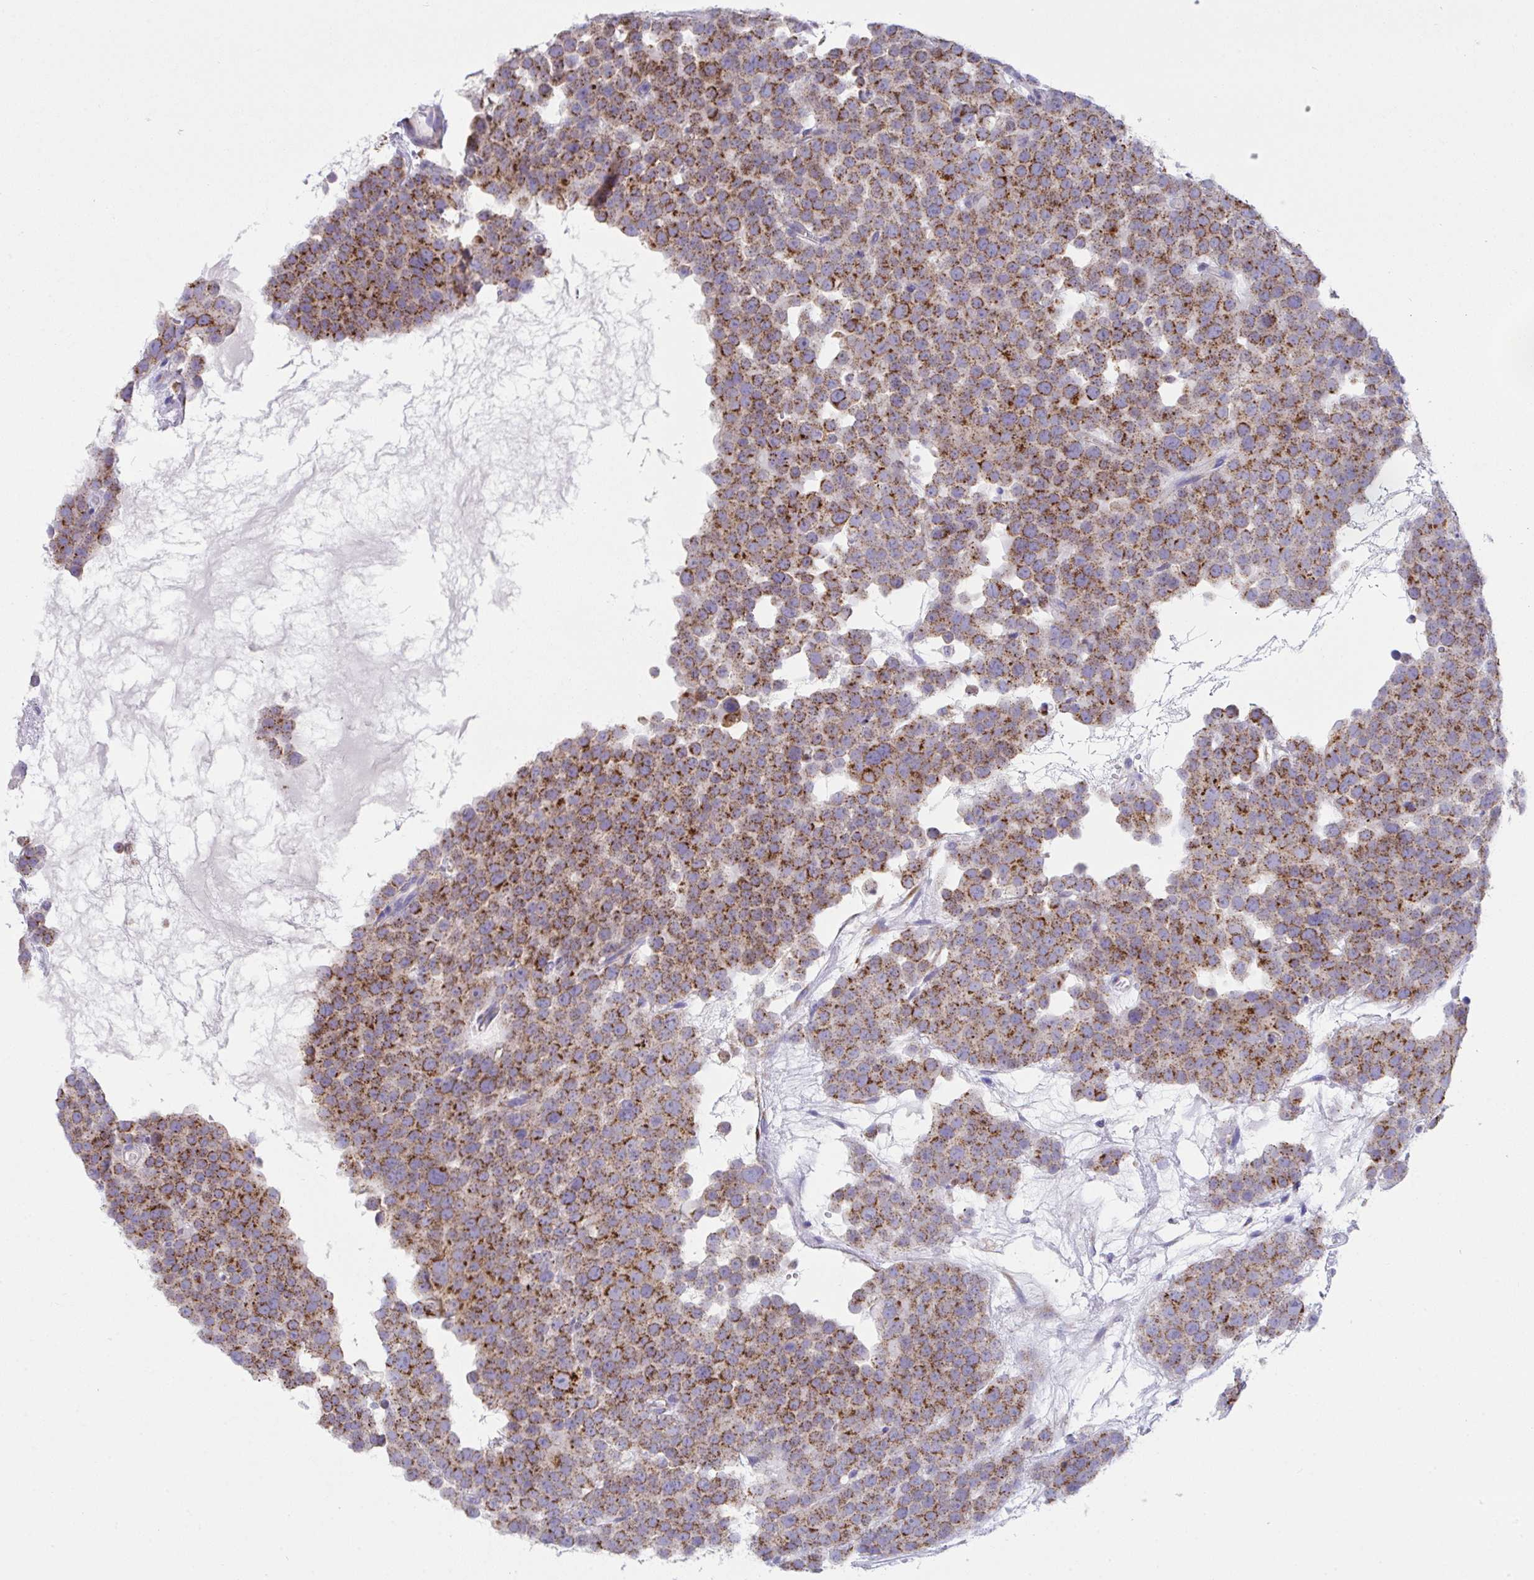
{"staining": {"intensity": "strong", "quantity": ">75%", "location": "cytoplasmic/membranous"}, "tissue": "testis cancer", "cell_type": "Tumor cells", "image_type": "cancer", "snomed": [{"axis": "morphology", "description": "Seminoma, NOS"}, {"axis": "topography", "description": "Testis"}], "caption": "Immunohistochemical staining of human testis cancer shows high levels of strong cytoplasmic/membranous protein staining in about >75% of tumor cells.", "gene": "MIA3", "patient": {"sex": "male", "age": 71}}